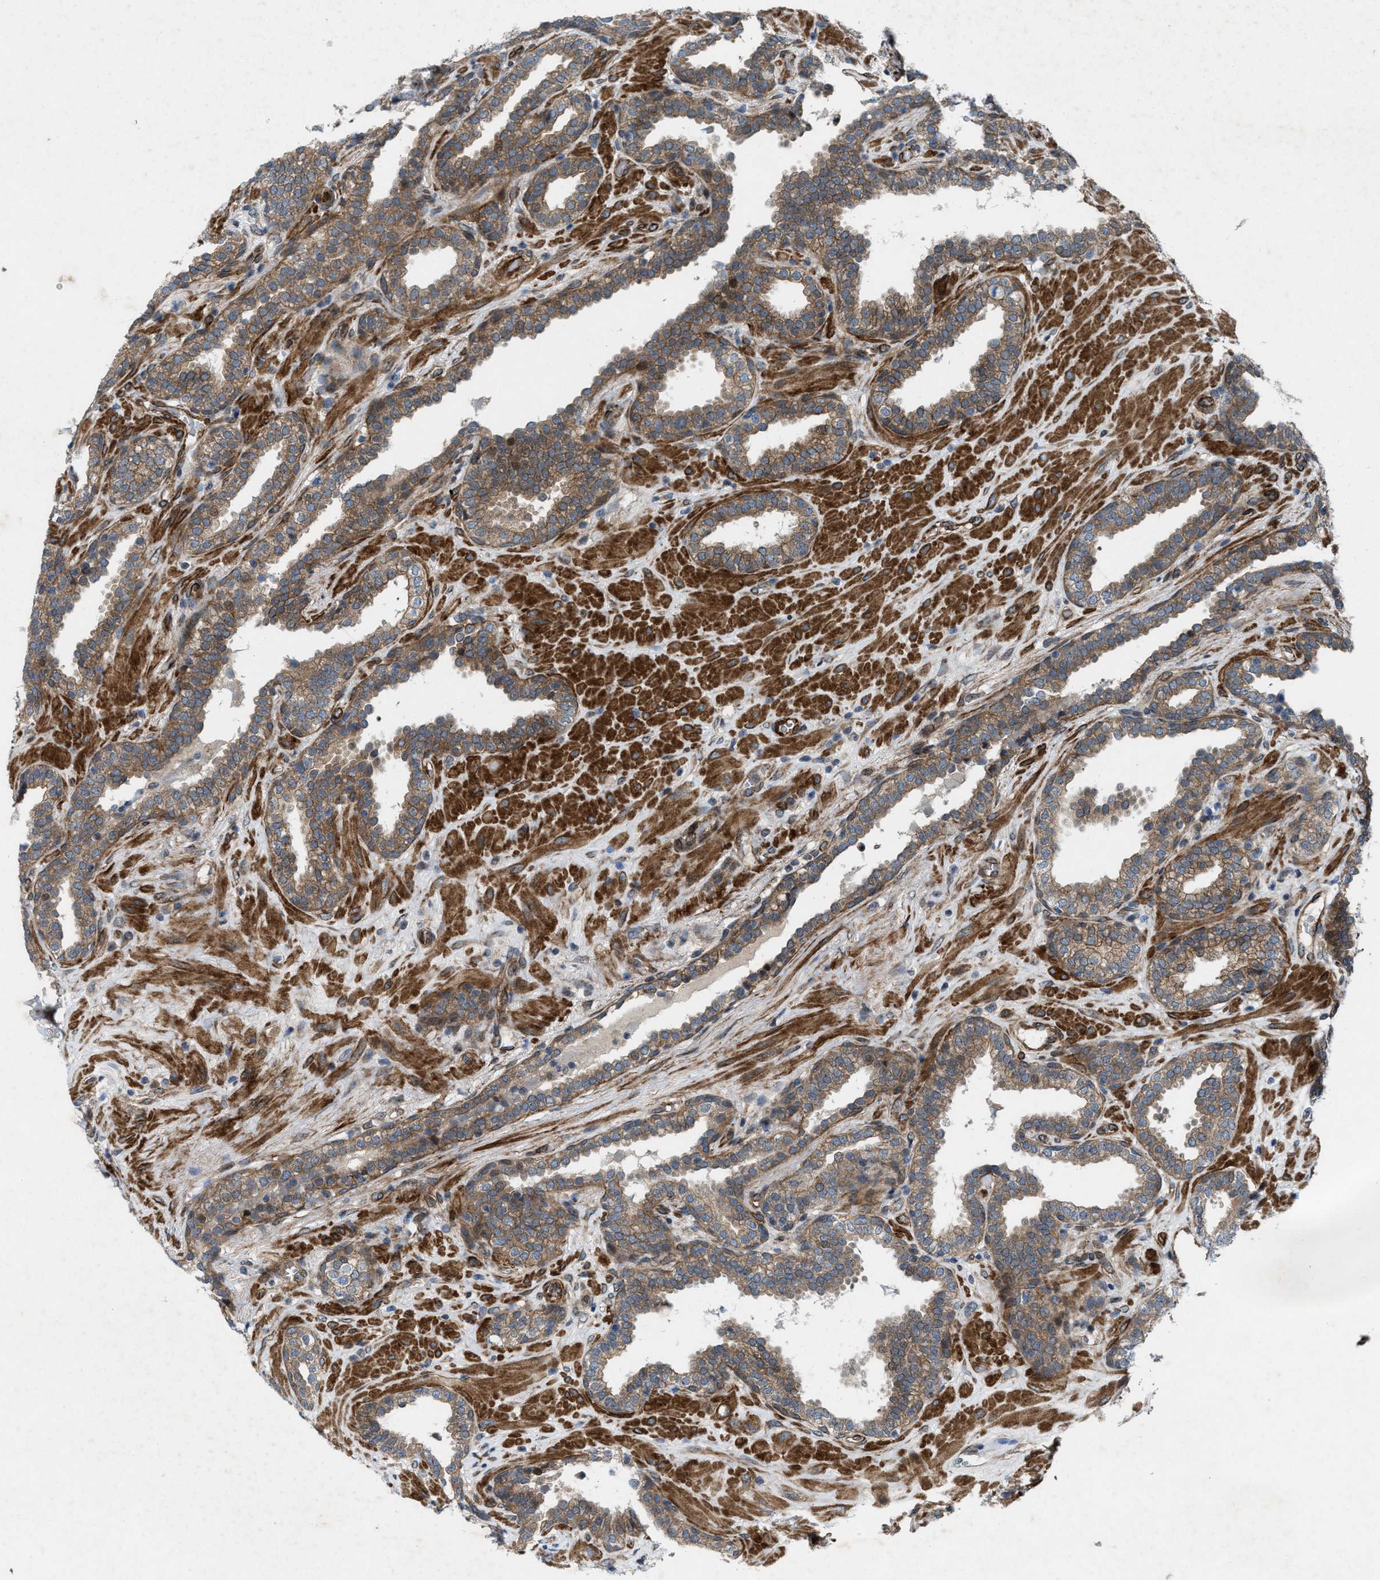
{"staining": {"intensity": "moderate", "quantity": ">75%", "location": "cytoplasmic/membranous"}, "tissue": "prostate", "cell_type": "Glandular cells", "image_type": "normal", "snomed": [{"axis": "morphology", "description": "Normal tissue, NOS"}, {"axis": "topography", "description": "Prostate"}], "caption": "This is an image of IHC staining of normal prostate, which shows moderate staining in the cytoplasmic/membranous of glandular cells.", "gene": "URGCP", "patient": {"sex": "male", "age": 51}}